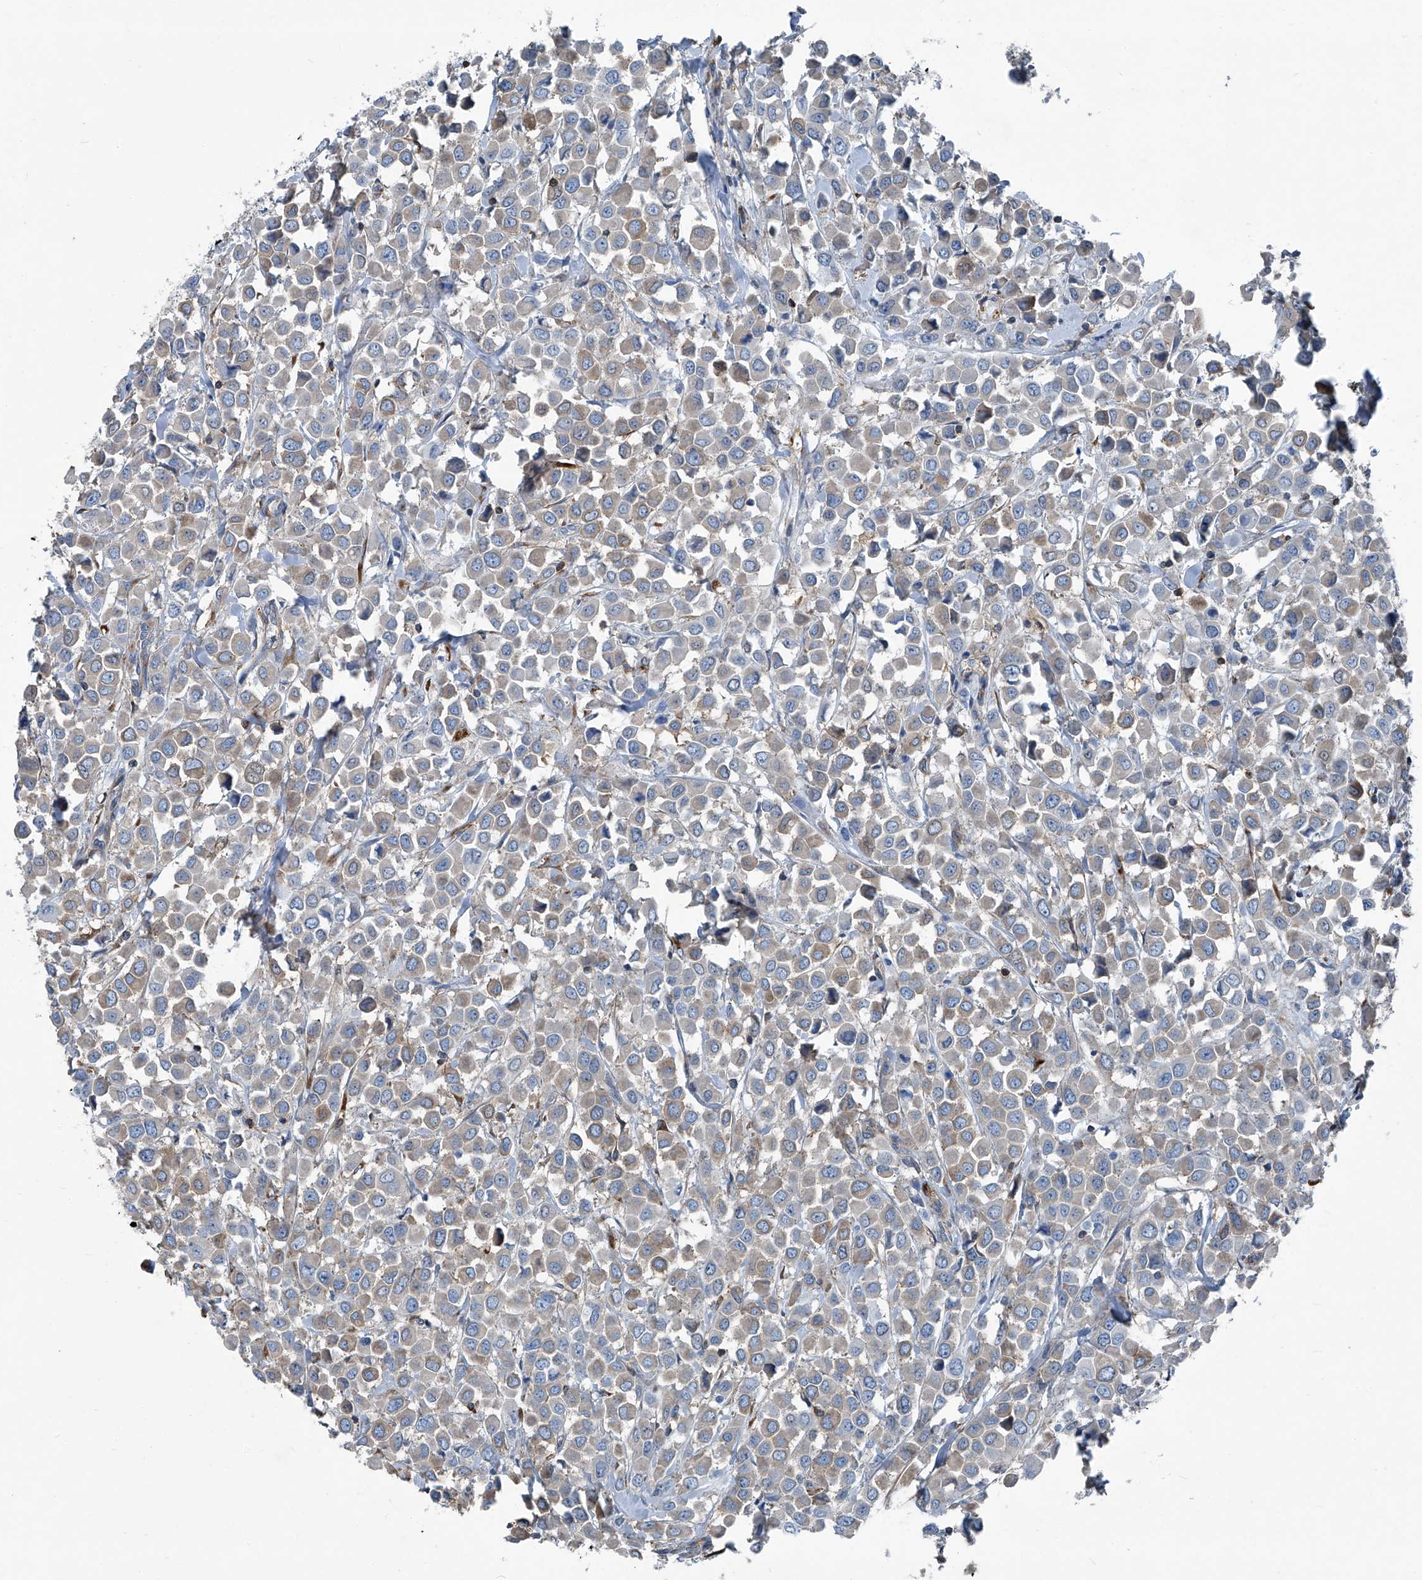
{"staining": {"intensity": "weak", "quantity": "<25%", "location": "cytoplasmic/membranous"}, "tissue": "breast cancer", "cell_type": "Tumor cells", "image_type": "cancer", "snomed": [{"axis": "morphology", "description": "Duct carcinoma"}, {"axis": "topography", "description": "Breast"}], "caption": "The histopathology image exhibits no staining of tumor cells in breast cancer. (DAB IHC, high magnification).", "gene": "SEPTIN7", "patient": {"sex": "female", "age": 61}}